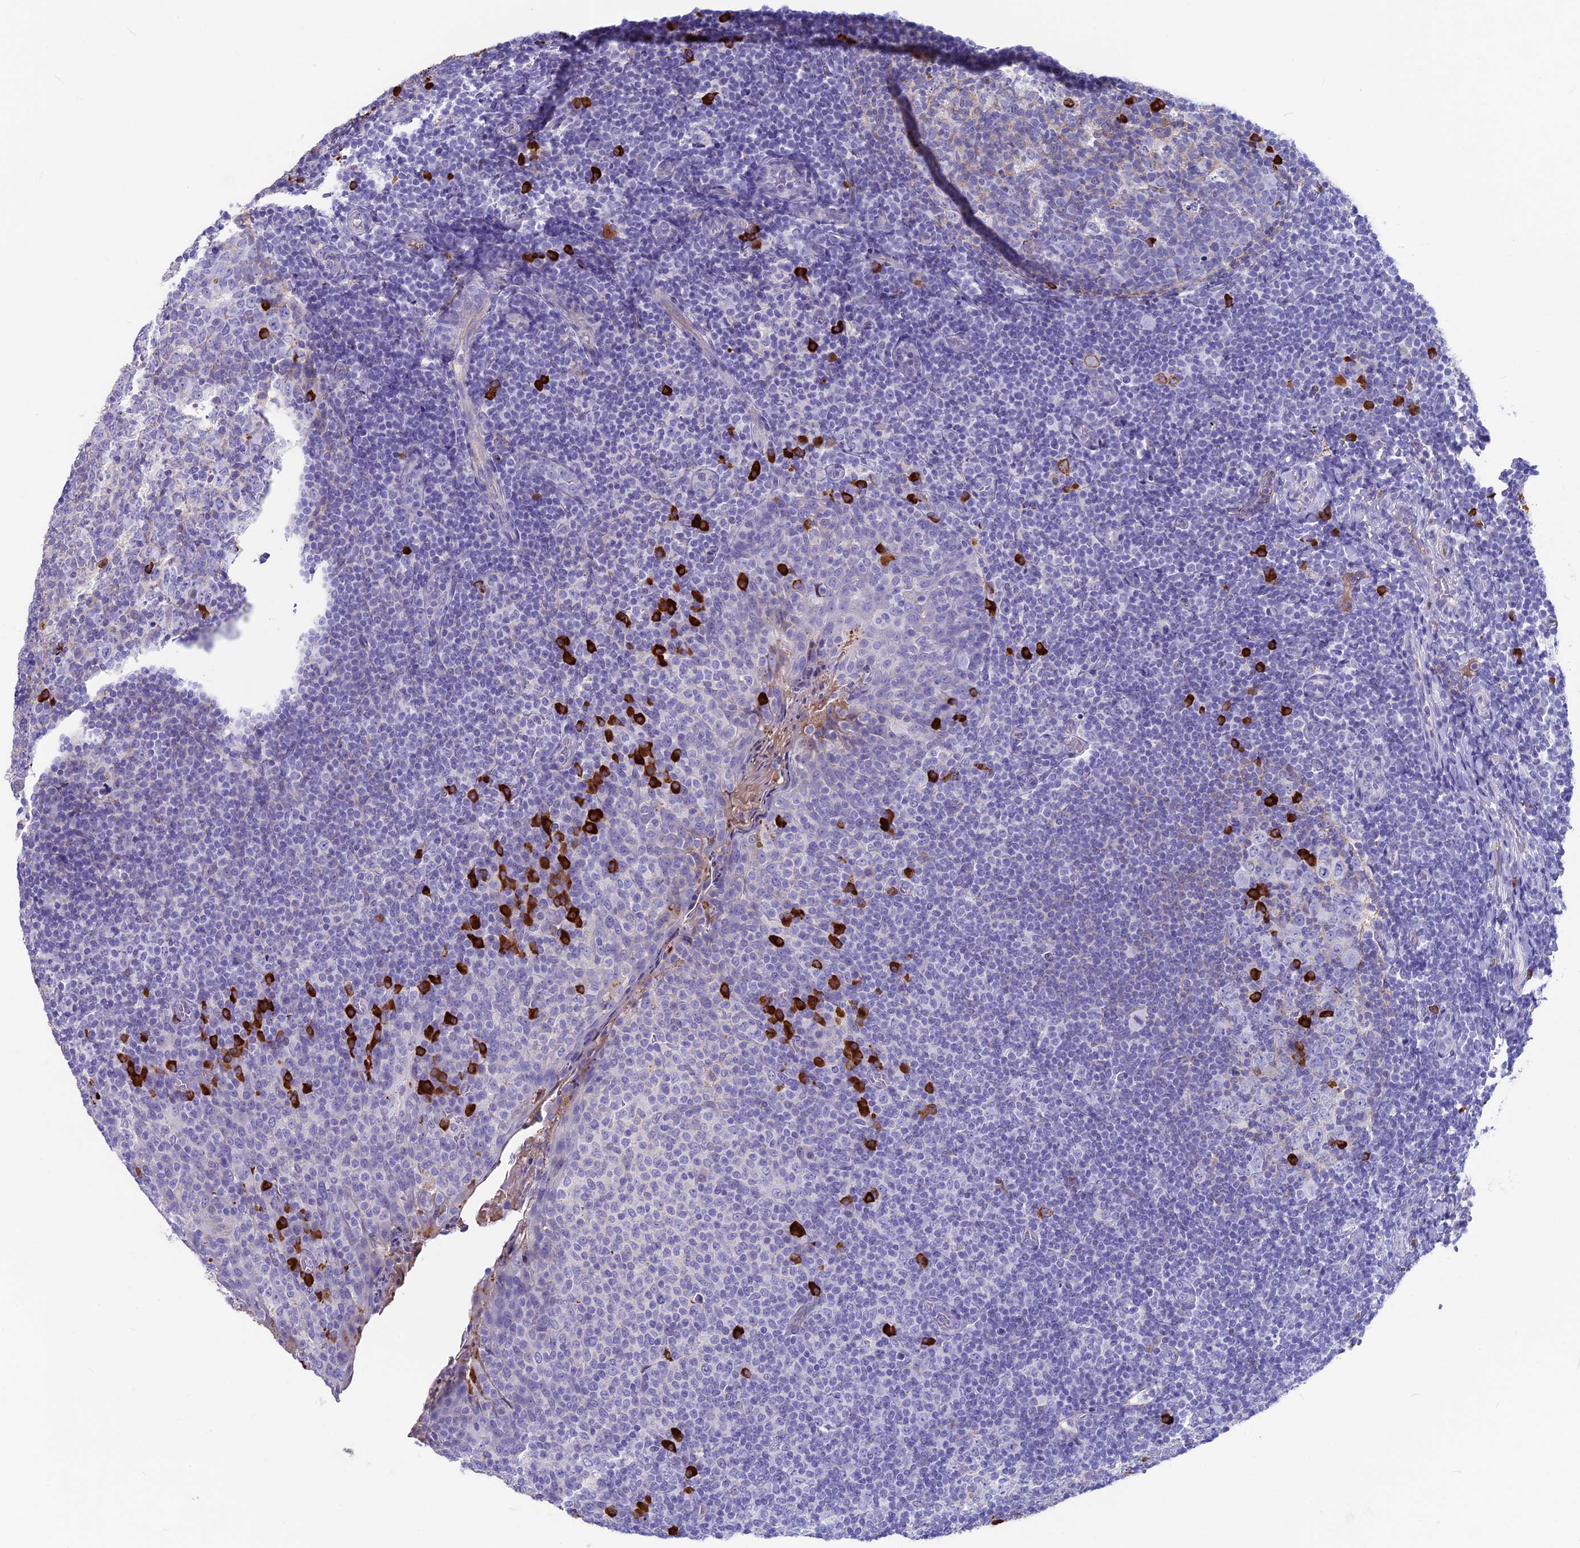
{"staining": {"intensity": "strong", "quantity": "<25%", "location": "cytoplasmic/membranous"}, "tissue": "tonsil", "cell_type": "Germinal center cells", "image_type": "normal", "snomed": [{"axis": "morphology", "description": "Normal tissue, NOS"}, {"axis": "topography", "description": "Tonsil"}], "caption": "IHC staining of normal tonsil, which reveals medium levels of strong cytoplasmic/membranous positivity in about <25% of germinal center cells indicating strong cytoplasmic/membranous protein expression. The staining was performed using DAB (brown) for protein detection and nuclei were counterstained in hematoxylin (blue).", "gene": "SNAP91", "patient": {"sex": "female", "age": 19}}